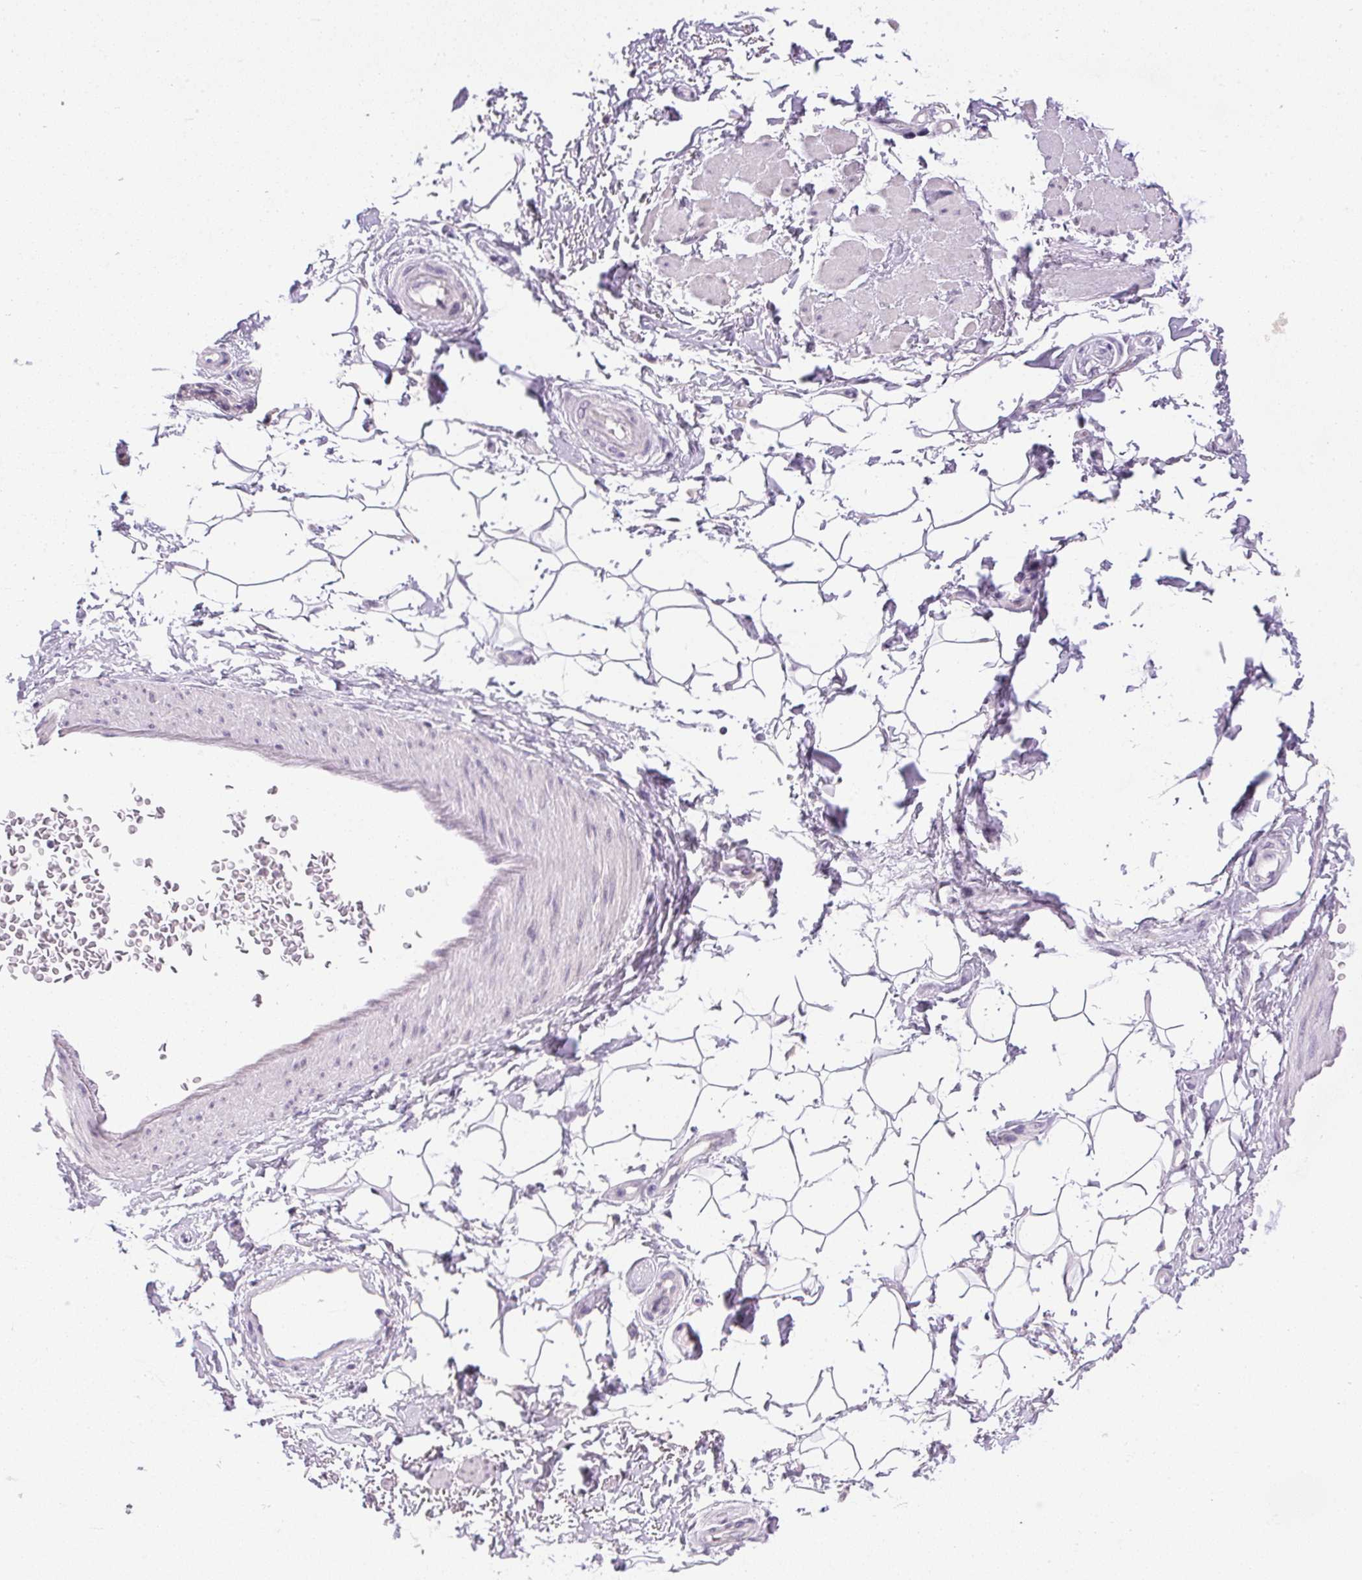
{"staining": {"intensity": "negative", "quantity": "none", "location": "none"}, "tissue": "adipose tissue", "cell_type": "Adipocytes", "image_type": "normal", "snomed": [{"axis": "morphology", "description": "Normal tissue, NOS"}, {"axis": "topography", "description": "Anal"}, {"axis": "topography", "description": "Peripheral nerve tissue"}], "caption": "Adipocytes show no significant positivity in normal adipose tissue.", "gene": "SPACA9", "patient": {"sex": "male", "age": 51}}